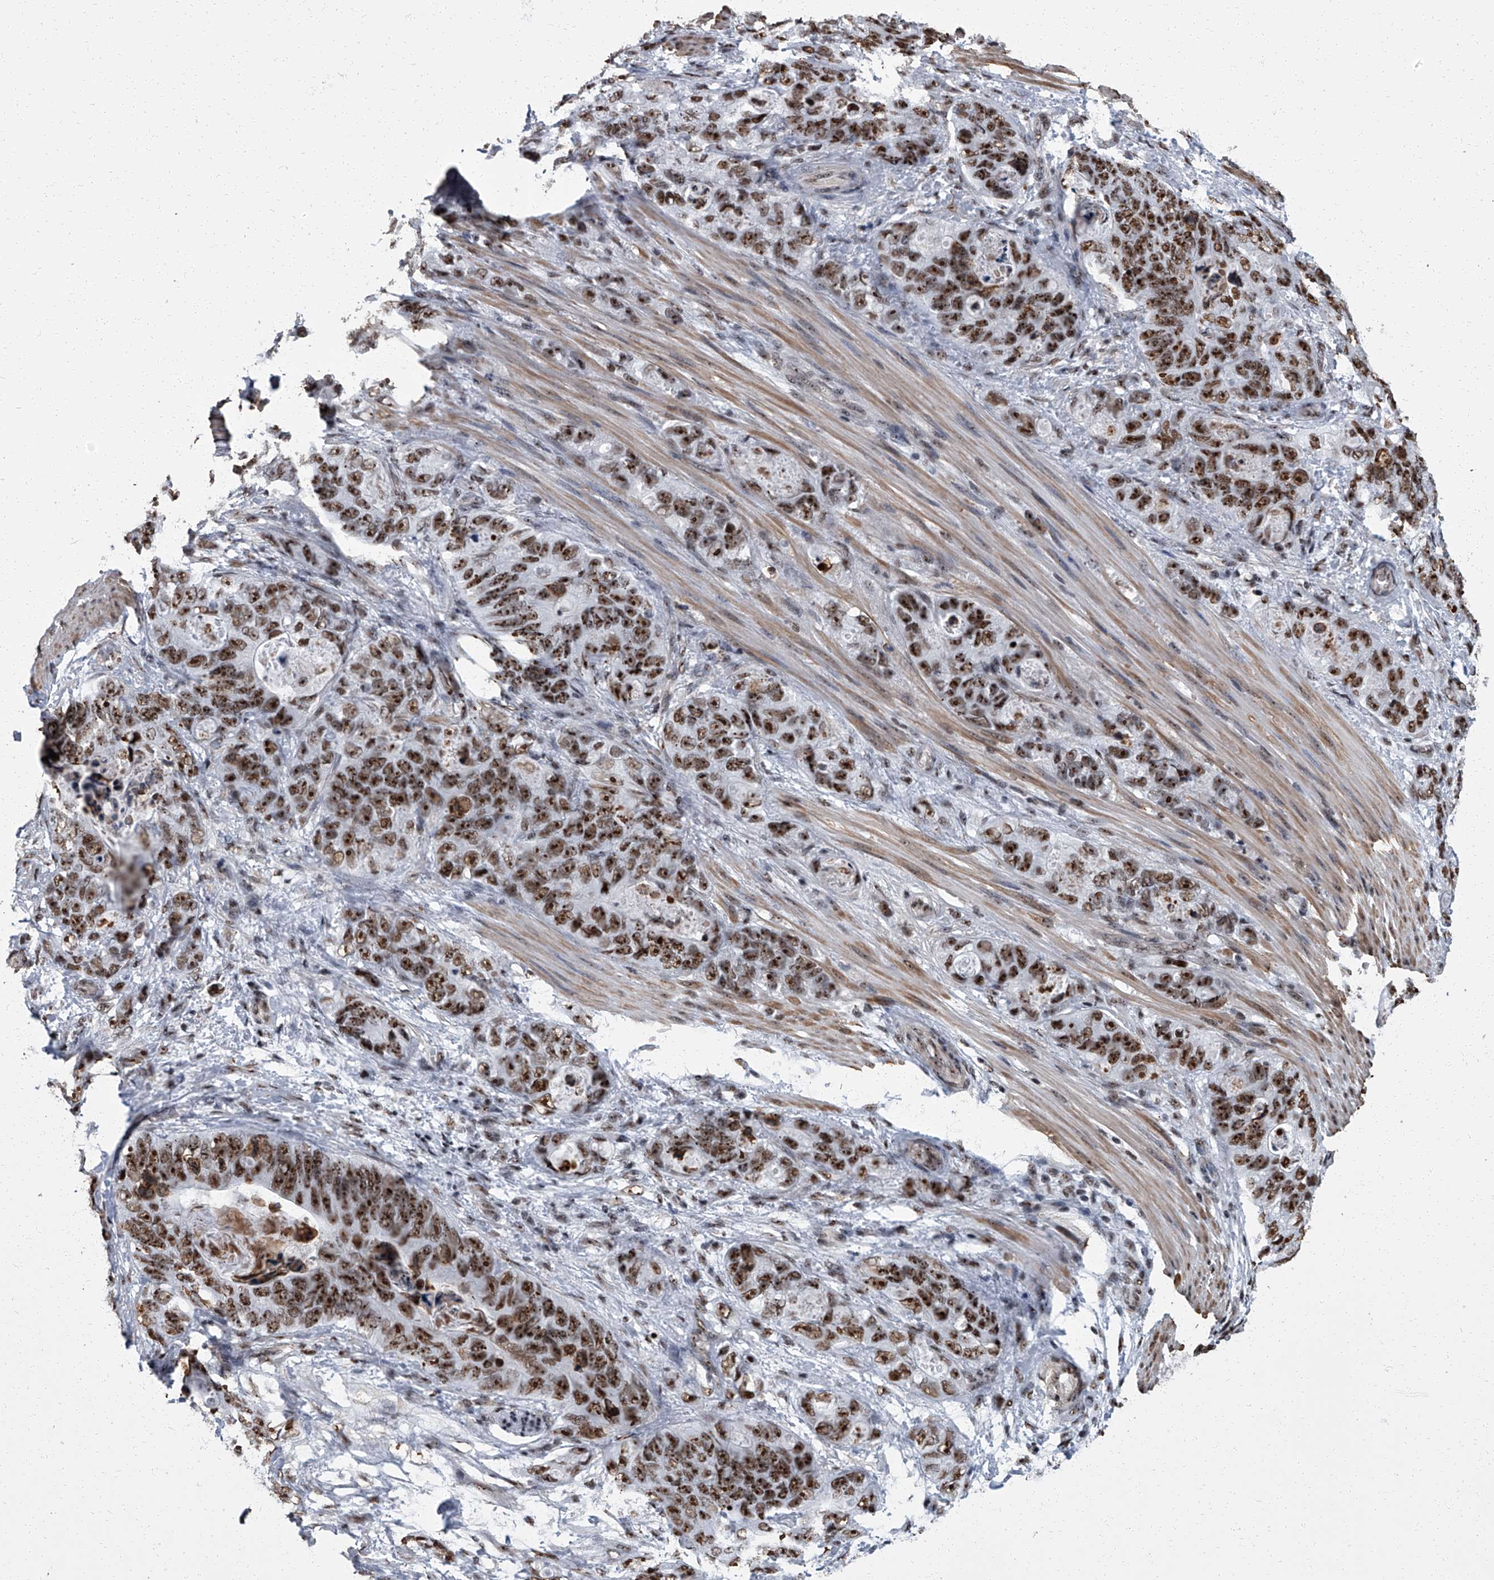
{"staining": {"intensity": "strong", "quantity": ">75%", "location": "nuclear"}, "tissue": "stomach cancer", "cell_type": "Tumor cells", "image_type": "cancer", "snomed": [{"axis": "morphology", "description": "Normal tissue, NOS"}, {"axis": "morphology", "description": "Adenocarcinoma, NOS"}, {"axis": "topography", "description": "Stomach"}], "caption": "The micrograph reveals a brown stain indicating the presence of a protein in the nuclear of tumor cells in stomach adenocarcinoma. Immunohistochemistry (ihc) stains the protein in brown and the nuclei are stained blue.", "gene": "ZNF518B", "patient": {"sex": "female", "age": 89}}